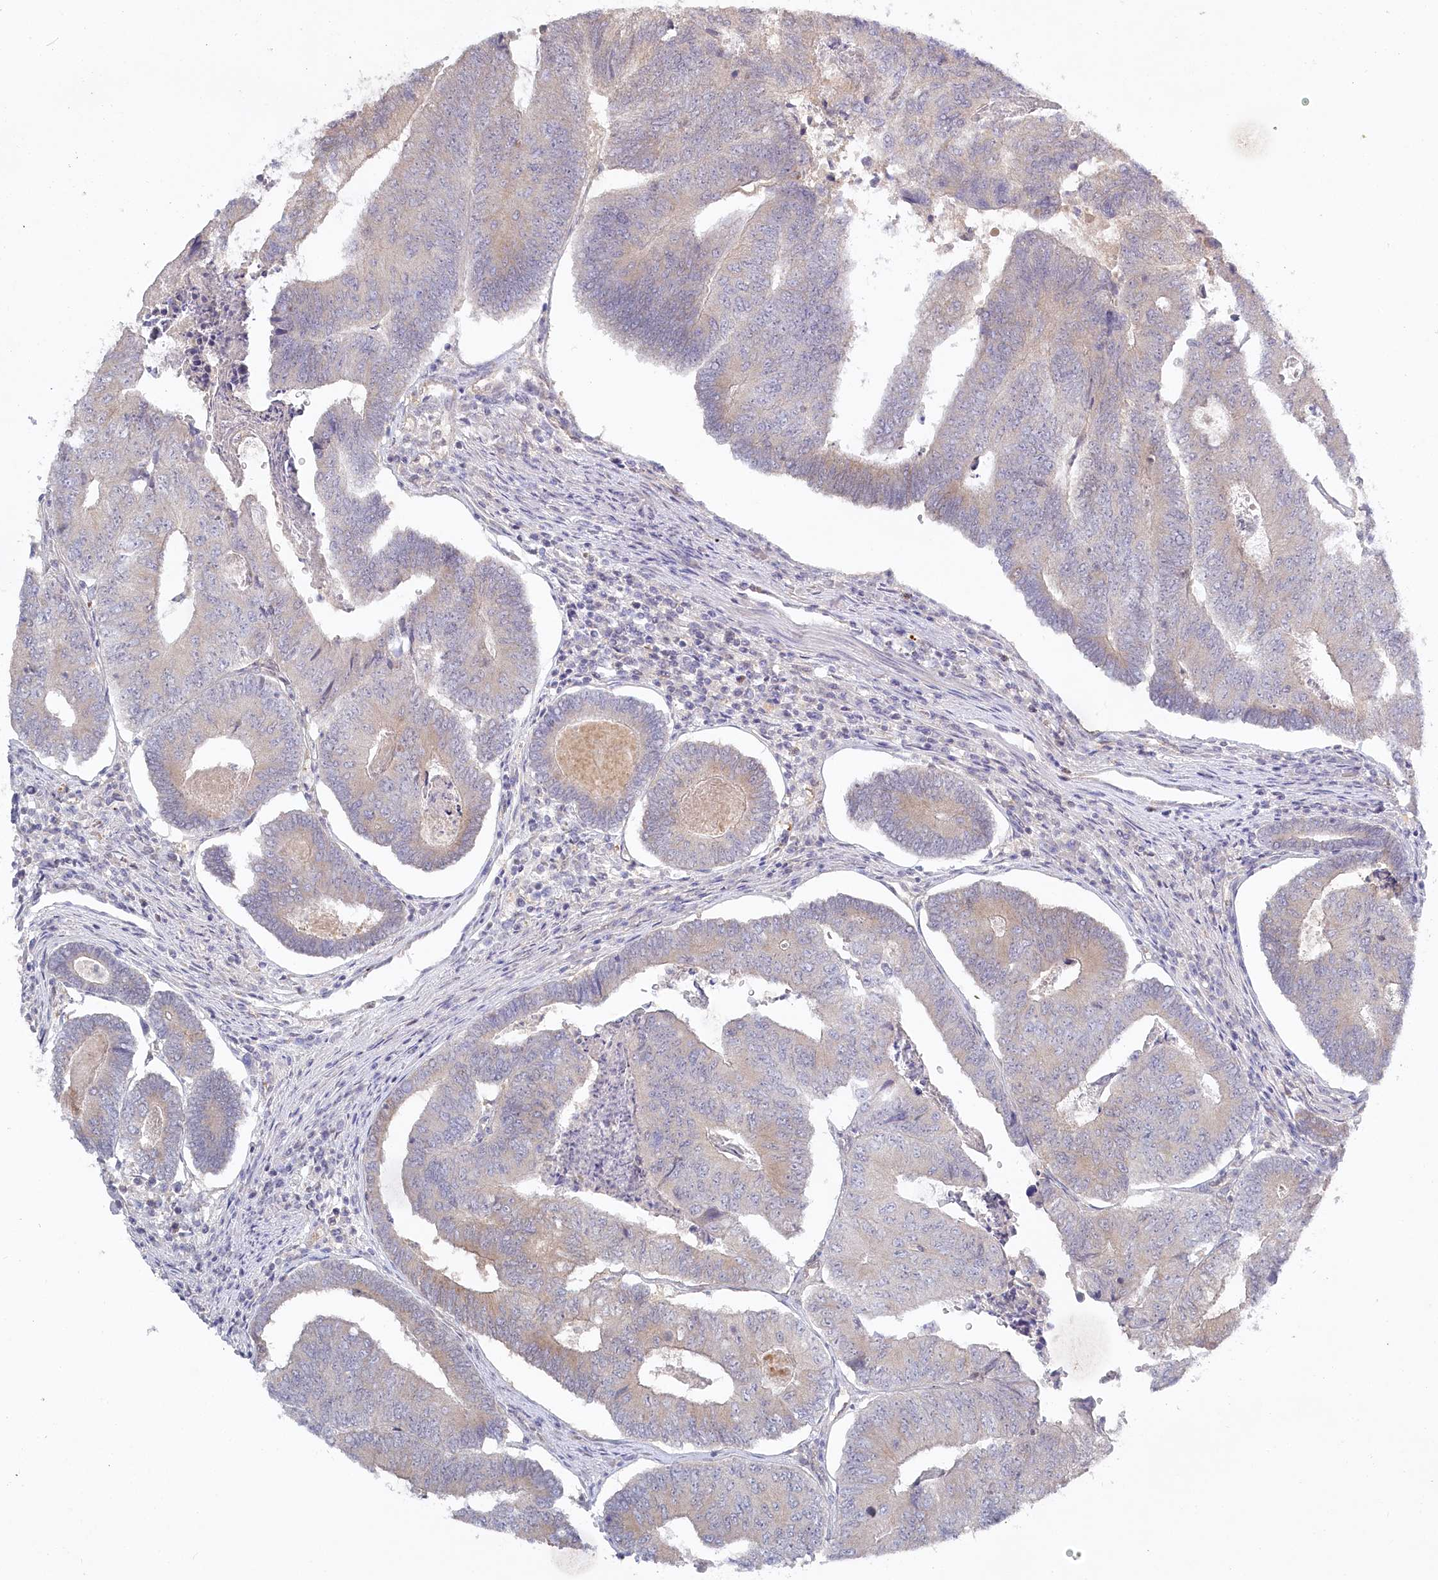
{"staining": {"intensity": "weak", "quantity": "<25%", "location": "cytoplasmic/membranous"}, "tissue": "colorectal cancer", "cell_type": "Tumor cells", "image_type": "cancer", "snomed": [{"axis": "morphology", "description": "Adenocarcinoma, NOS"}, {"axis": "topography", "description": "Colon"}], "caption": "IHC of human colorectal cancer shows no positivity in tumor cells. (DAB (3,3'-diaminobenzidine) immunohistochemistry, high magnification).", "gene": "AAMDC", "patient": {"sex": "female", "age": 67}}